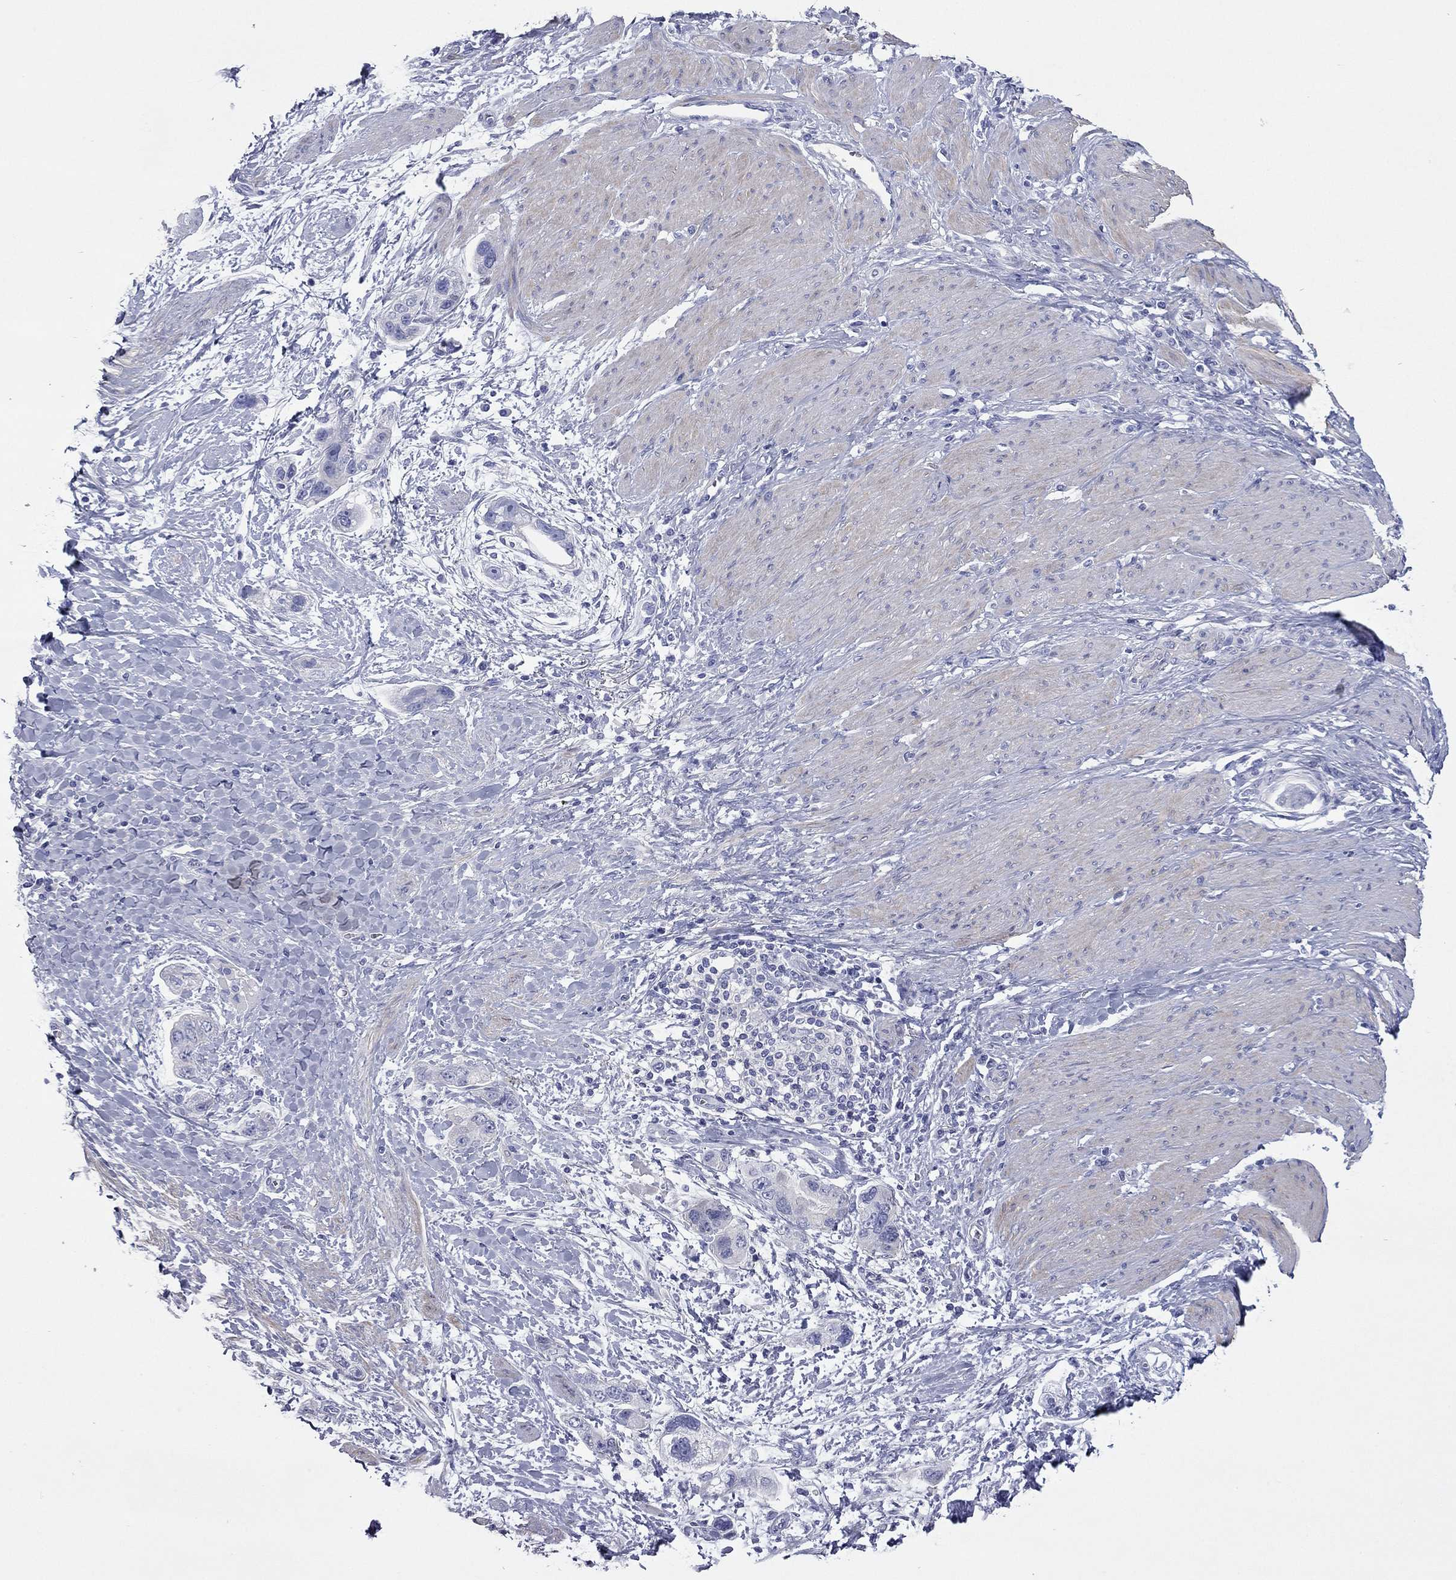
{"staining": {"intensity": "negative", "quantity": "none", "location": "none"}, "tissue": "stomach cancer", "cell_type": "Tumor cells", "image_type": "cancer", "snomed": [{"axis": "morphology", "description": "Adenocarcinoma, NOS"}, {"axis": "topography", "description": "Stomach, lower"}], "caption": "Human adenocarcinoma (stomach) stained for a protein using immunohistochemistry reveals no staining in tumor cells.", "gene": "ACTL7B", "patient": {"sex": "female", "age": 93}}